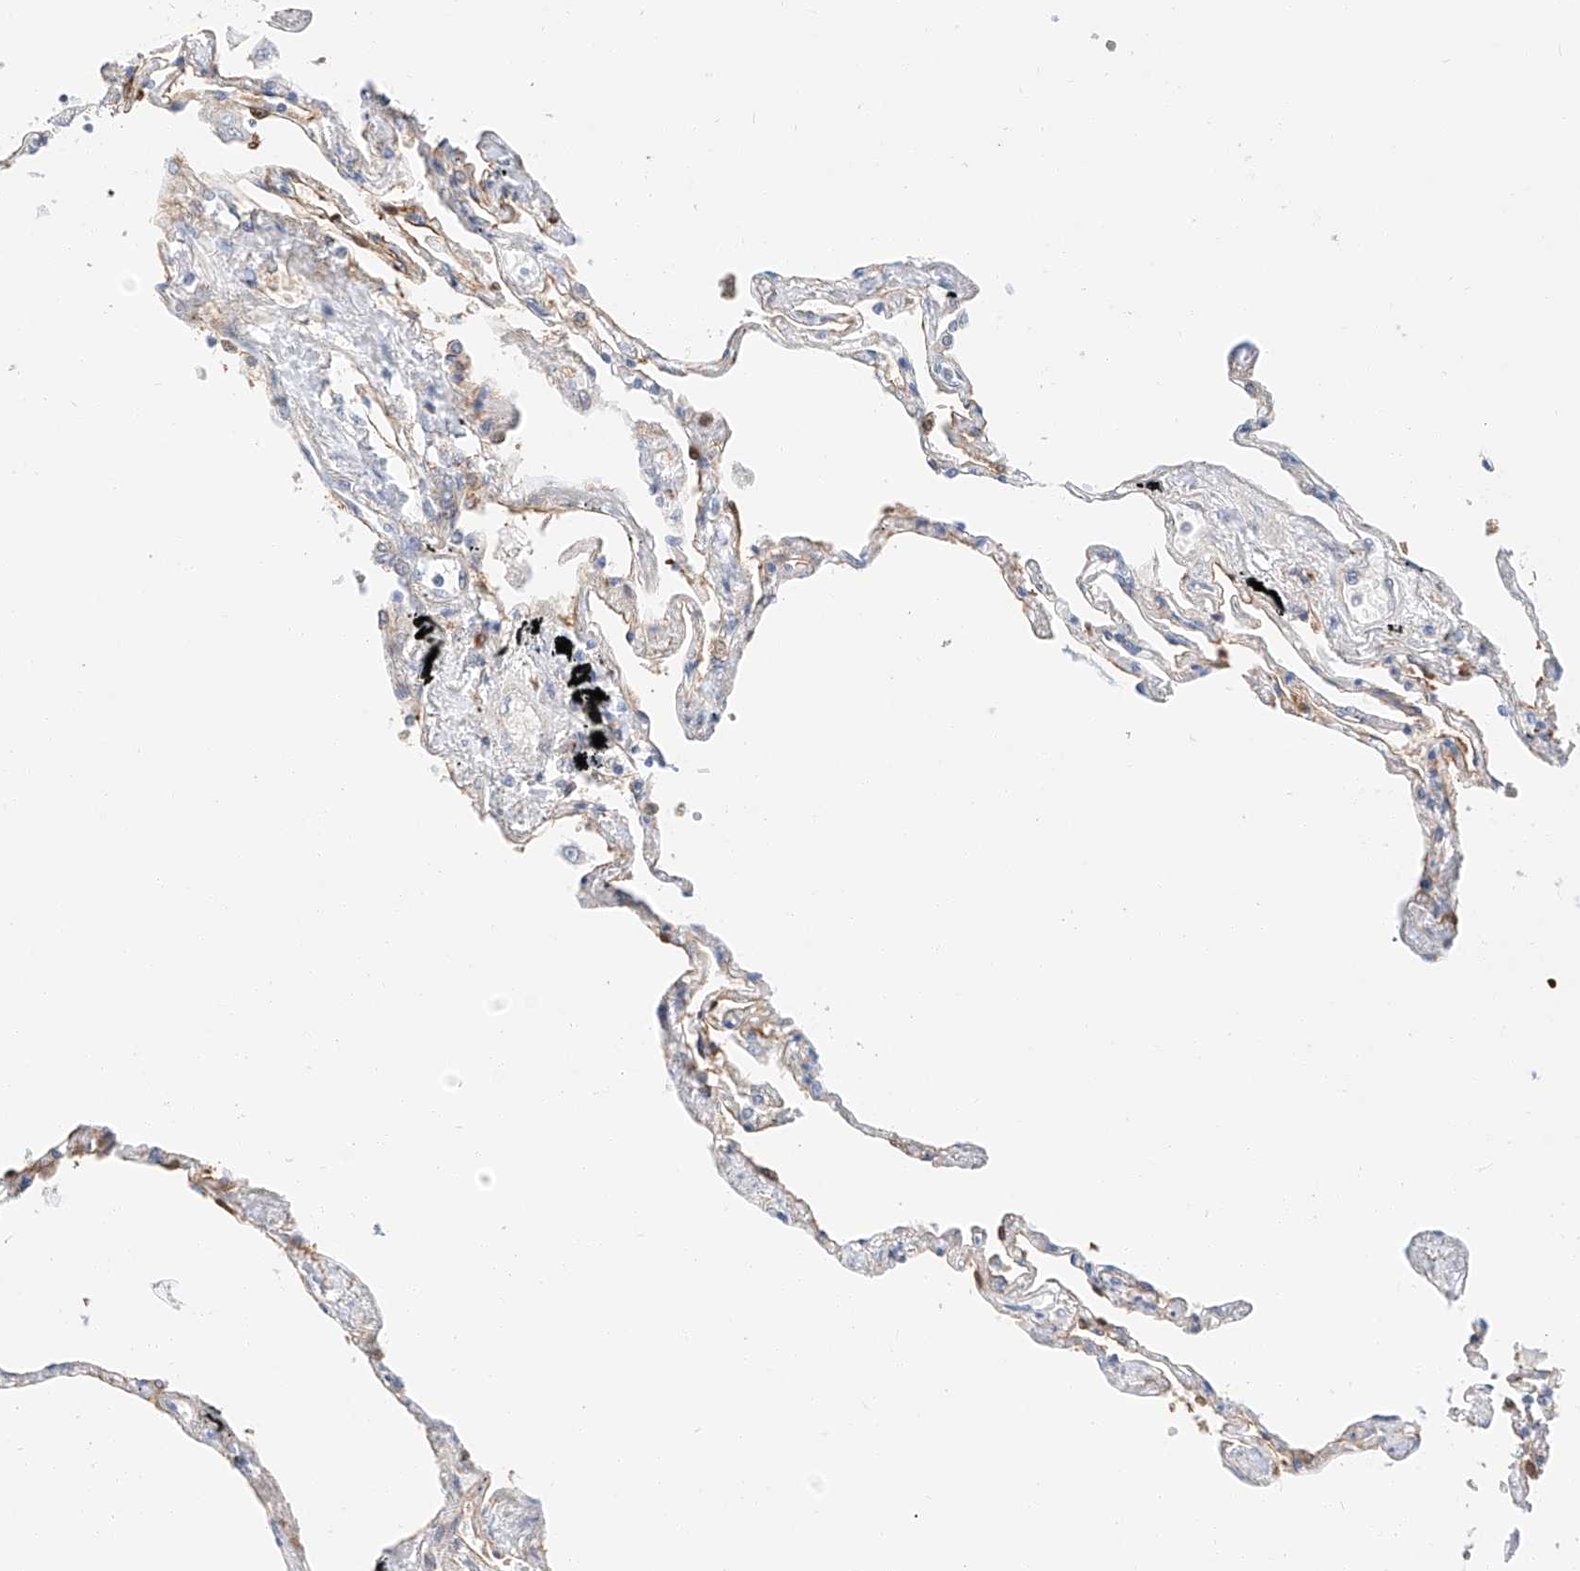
{"staining": {"intensity": "moderate", "quantity": "25%-75%", "location": "cytoplasmic/membranous"}, "tissue": "lung", "cell_type": "Alveolar cells", "image_type": "normal", "snomed": [{"axis": "morphology", "description": "Normal tissue, NOS"}, {"axis": "topography", "description": "Lung"}], "caption": "Lung stained with immunohistochemistry (IHC) exhibits moderate cytoplasmic/membranous expression in approximately 25%-75% of alveolar cells. (DAB (3,3'-diaminobenzidine) IHC, brown staining for protein, blue staining for nuclei).", "gene": "CARMIL1", "patient": {"sex": "female", "age": 67}}